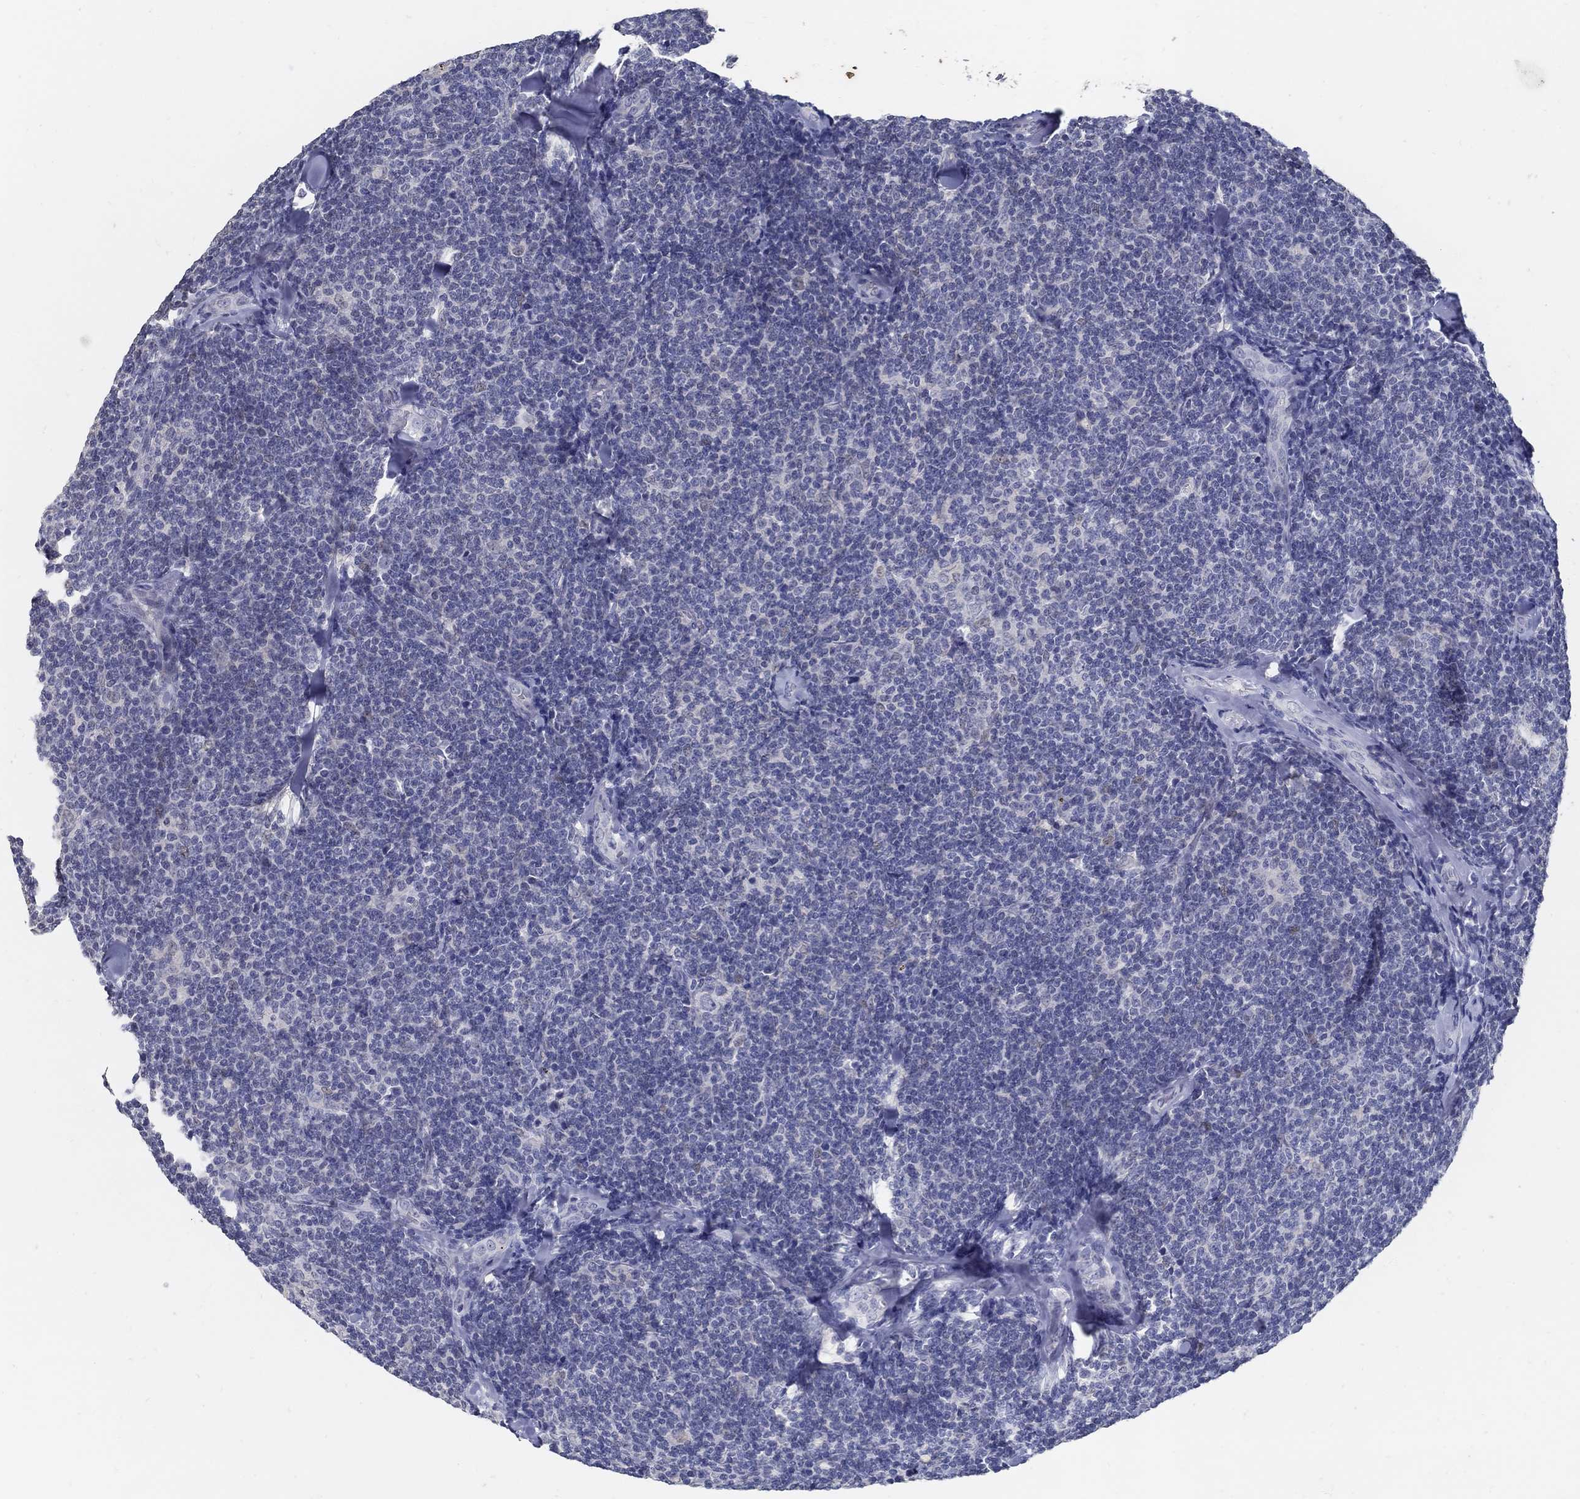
{"staining": {"intensity": "negative", "quantity": "none", "location": "none"}, "tissue": "lymphoma", "cell_type": "Tumor cells", "image_type": "cancer", "snomed": [{"axis": "morphology", "description": "Malignant lymphoma, non-Hodgkin's type, Low grade"}, {"axis": "topography", "description": "Lymph node"}], "caption": "Immunohistochemical staining of lymphoma shows no significant staining in tumor cells. (Brightfield microscopy of DAB IHC at high magnification).", "gene": "USP29", "patient": {"sex": "female", "age": 56}}